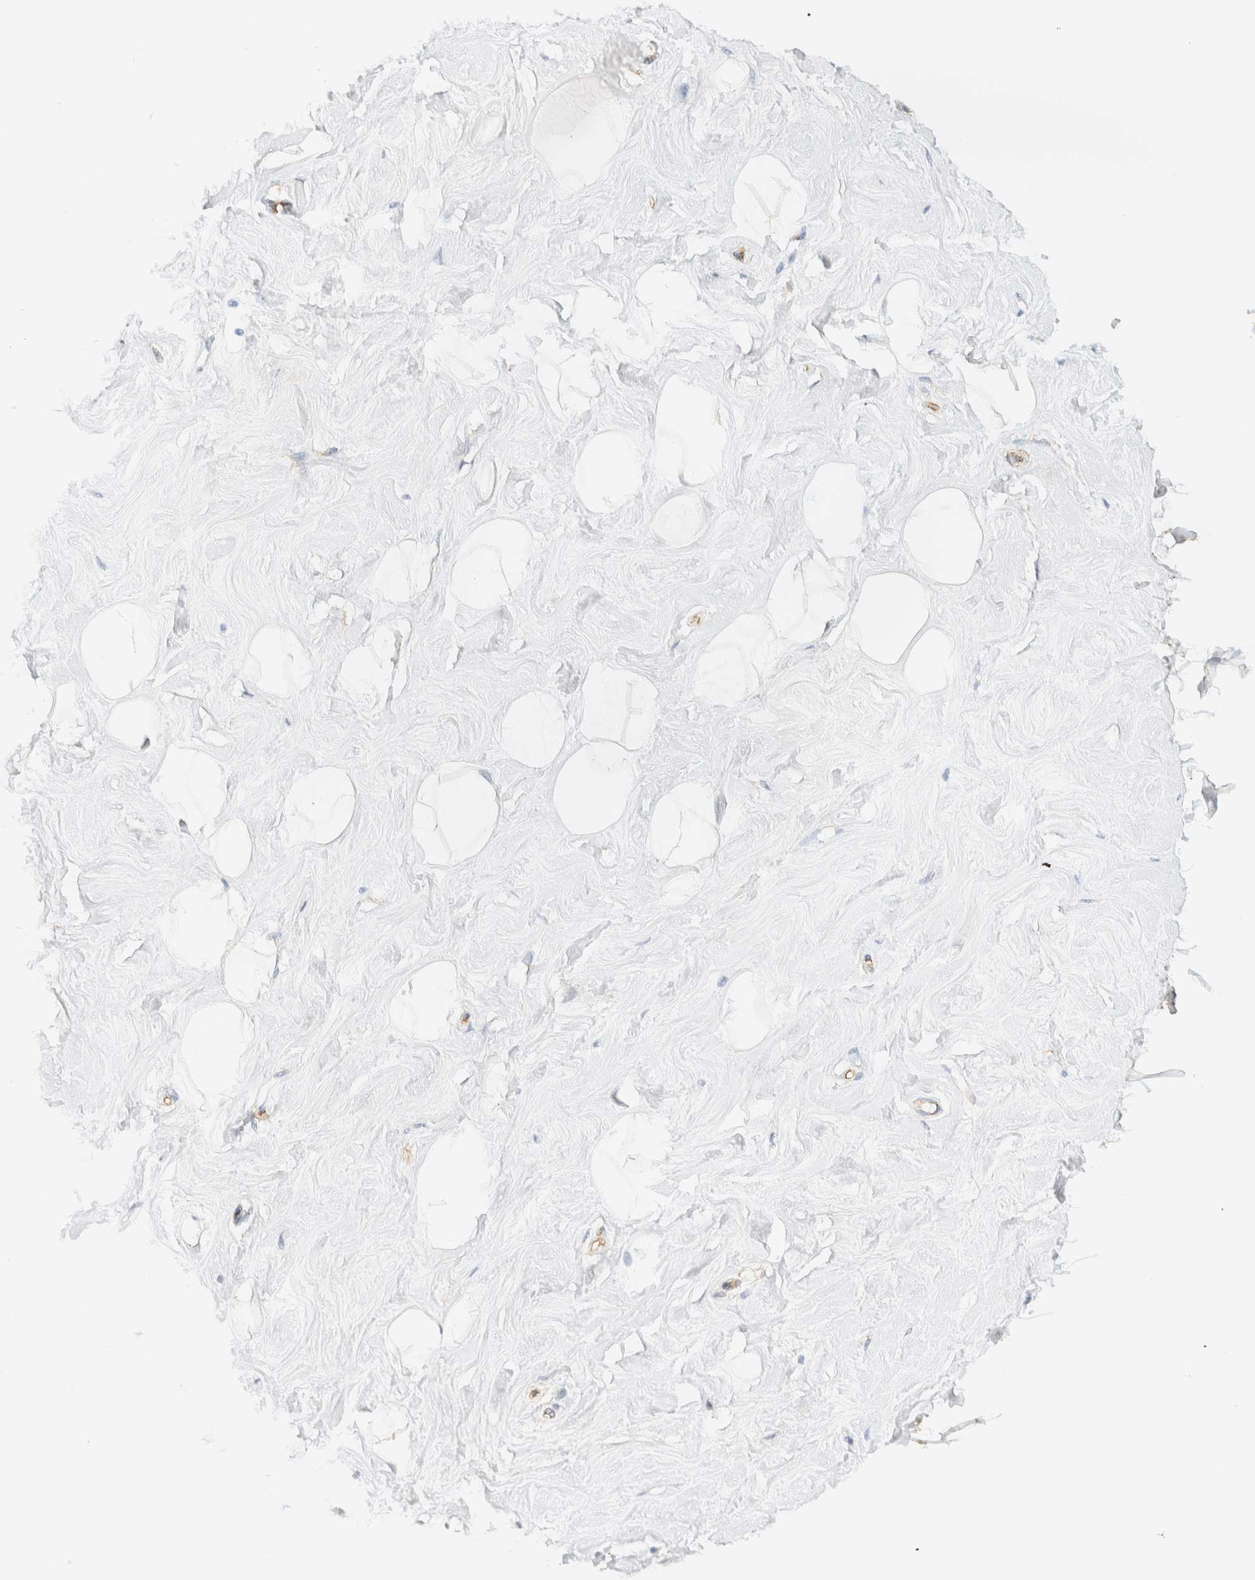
{"staining": {"intensity": "negative", "quantity": "none", "location": "none"}, "tissue": "breast", "cell_type": "Adipocytes", "image_type": "normal", "snomed": [{"axis": "morphology", "description": "Normal tissue, NOS"}, {"axis": "topography", "description": "Breast"}], "caption": "Adipocytes show no significant protein staining in benign breast. (Brightfield microscopy of DAB (3,3'-diaminobenzidine) IHC at high magnification).", "gene": "CYB5R4", "patient": {"sex": "female", "age": 23}}